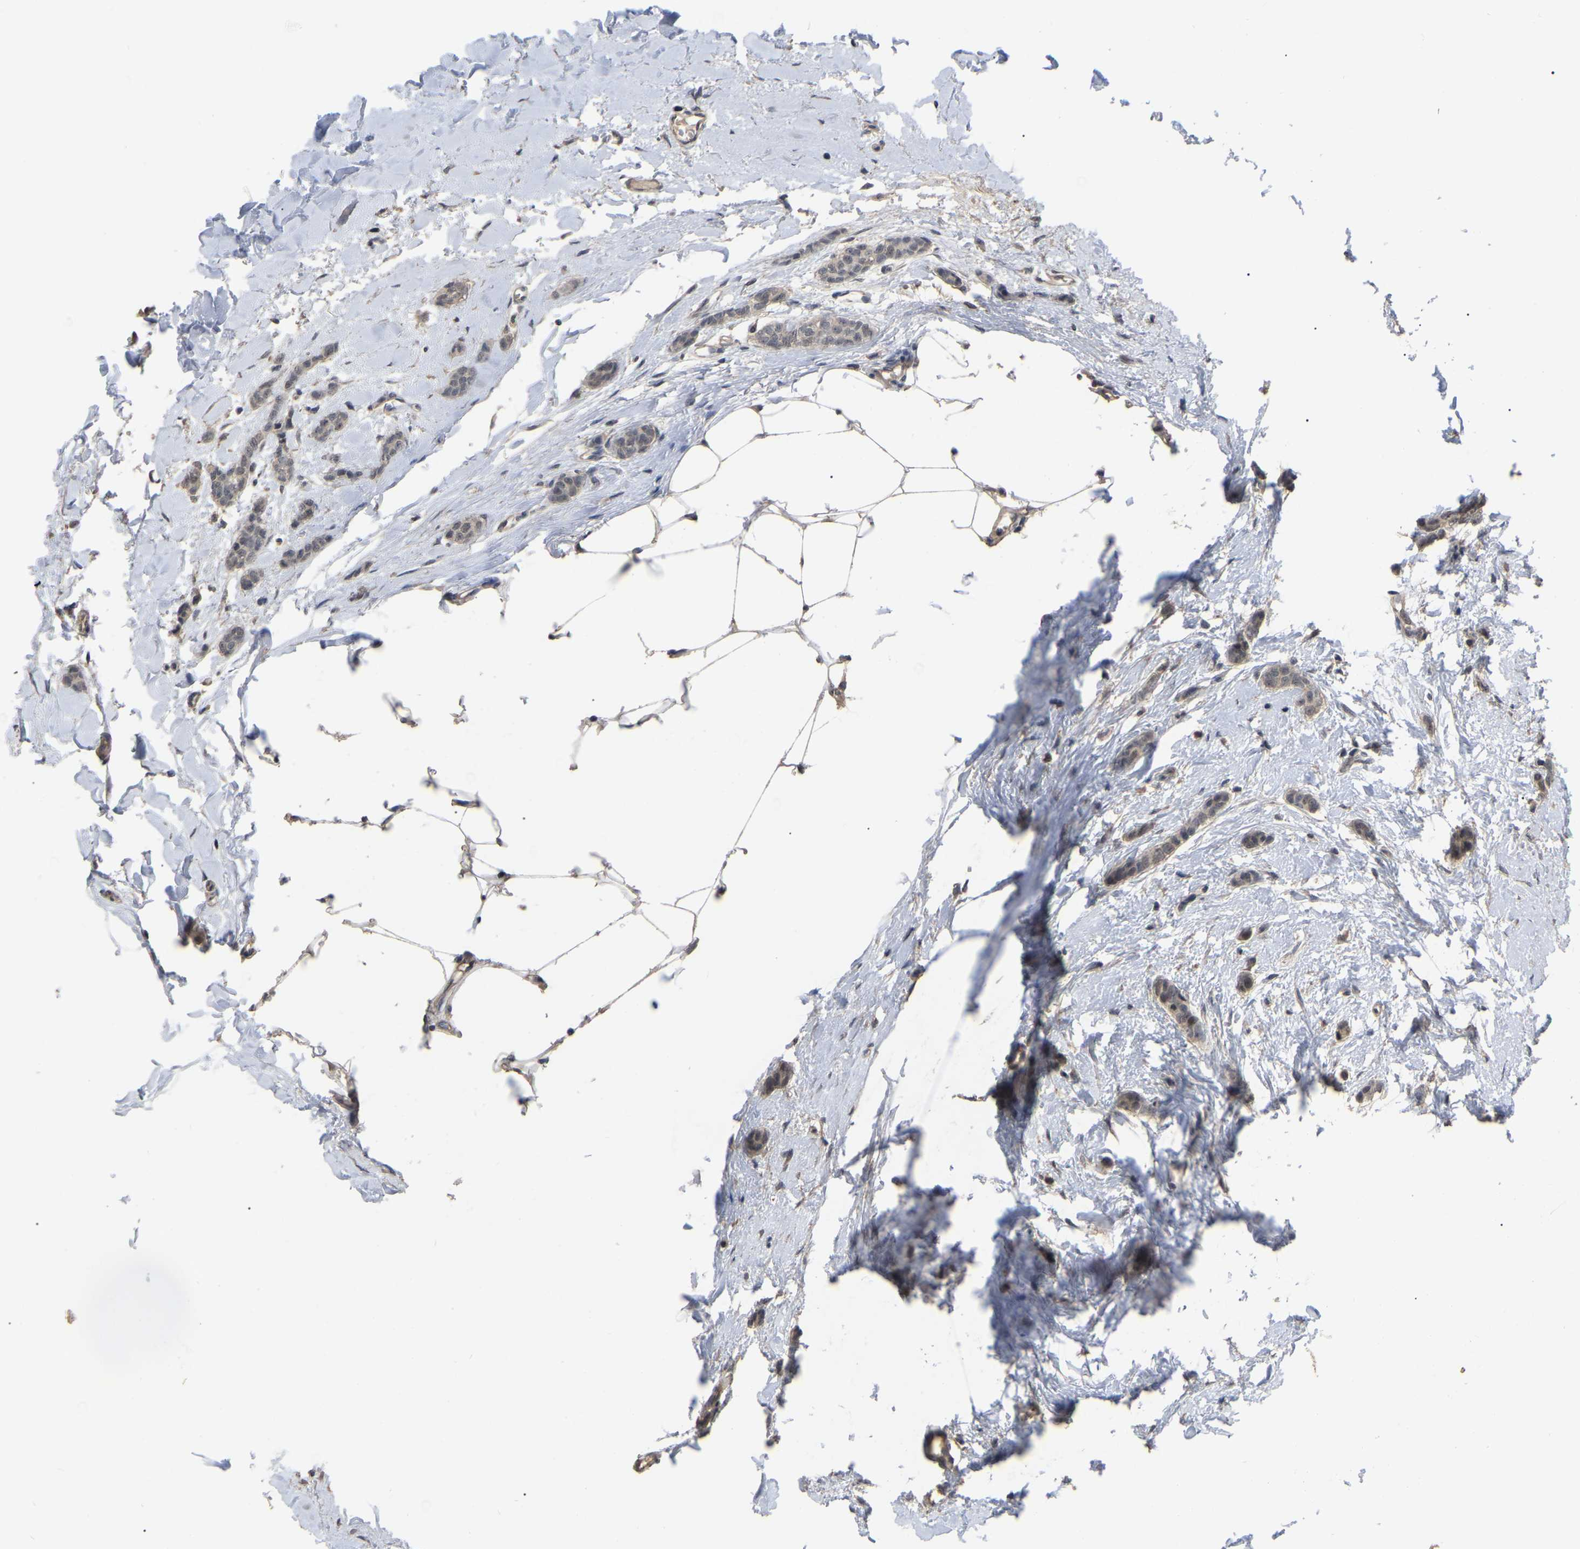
{"staining": {"intensity": "weak", "quantity": ">75%", "location": "cytoplasmic/membranous,nuclear"}, "tissue": "breast cancer", "cell_type": "Tumor cells", "image_type": "cancer", "snomed": [{"axis": "morphology", "description": "Lobular carcinoma"}, {"axis": "topography", "description": "Skin"}, {"axis": "topography", "description": "Breast"}], "caption": "Lobular carcinoma (breast) stained with immunohistochemistry (IHC) reveals weak cytoplasmic/membranous and nuclear expression in approximately >75% of tumor cells.", "gene": "JAZF1", "patient": {"sex": "female", "age": 46}}